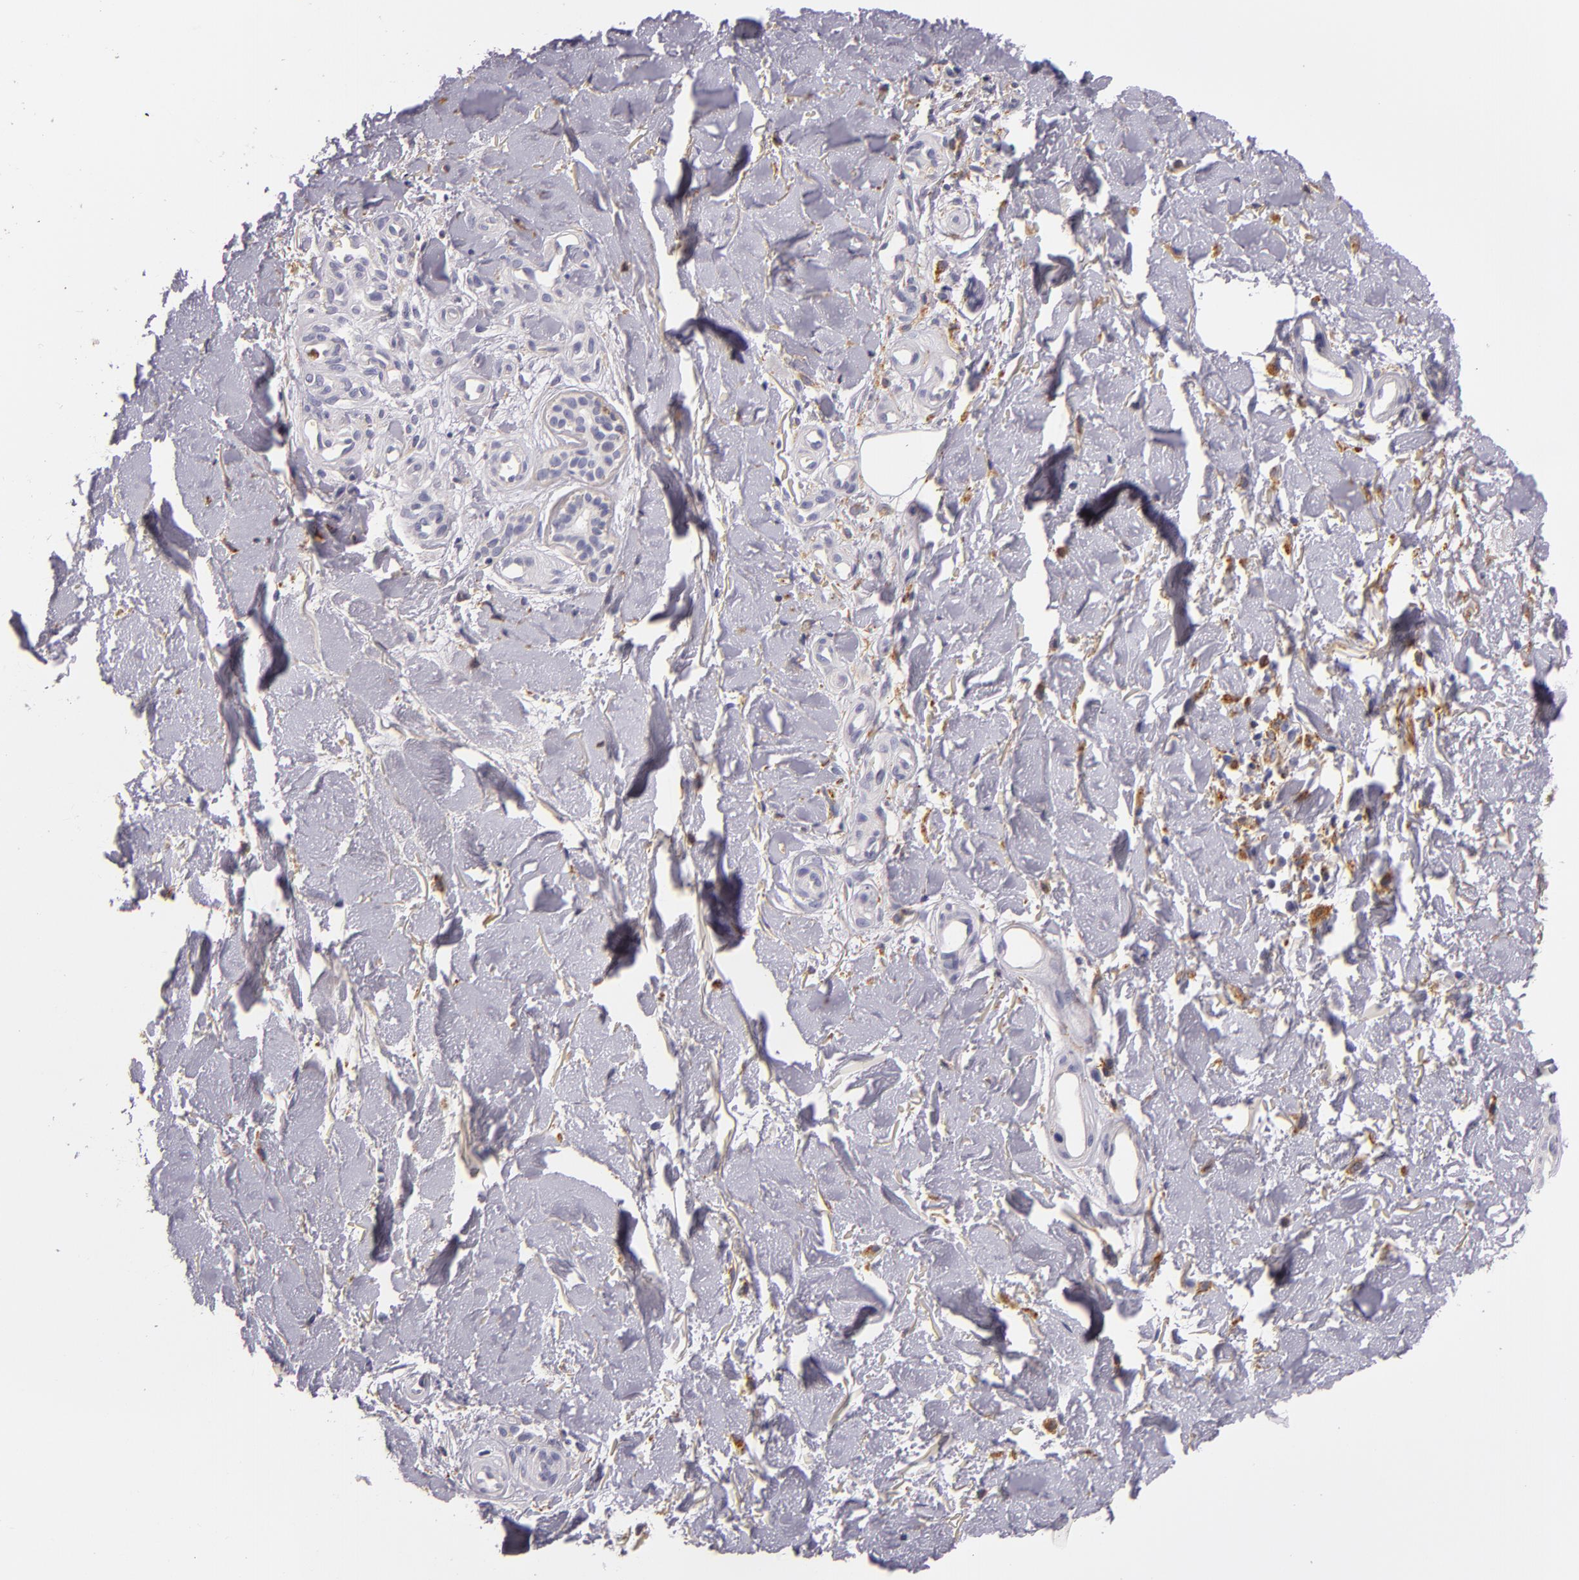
{"staining": {"intensity": "negative", "quantity": "none", "location": "none"}, "tissue": "melanoma", "cell_type": "Tumor cells", "image_type": "cancer", "snomed": [{"axis": "morphology", "description": "Malignant melanoma, NOS"}, {"axis": "topography", "description": "Skin"}], "caption": "IHC of melanoma reveals no expression in tumor cells.", "gene": "TLR8", "patient": {"sex": "female", "age": 85}}